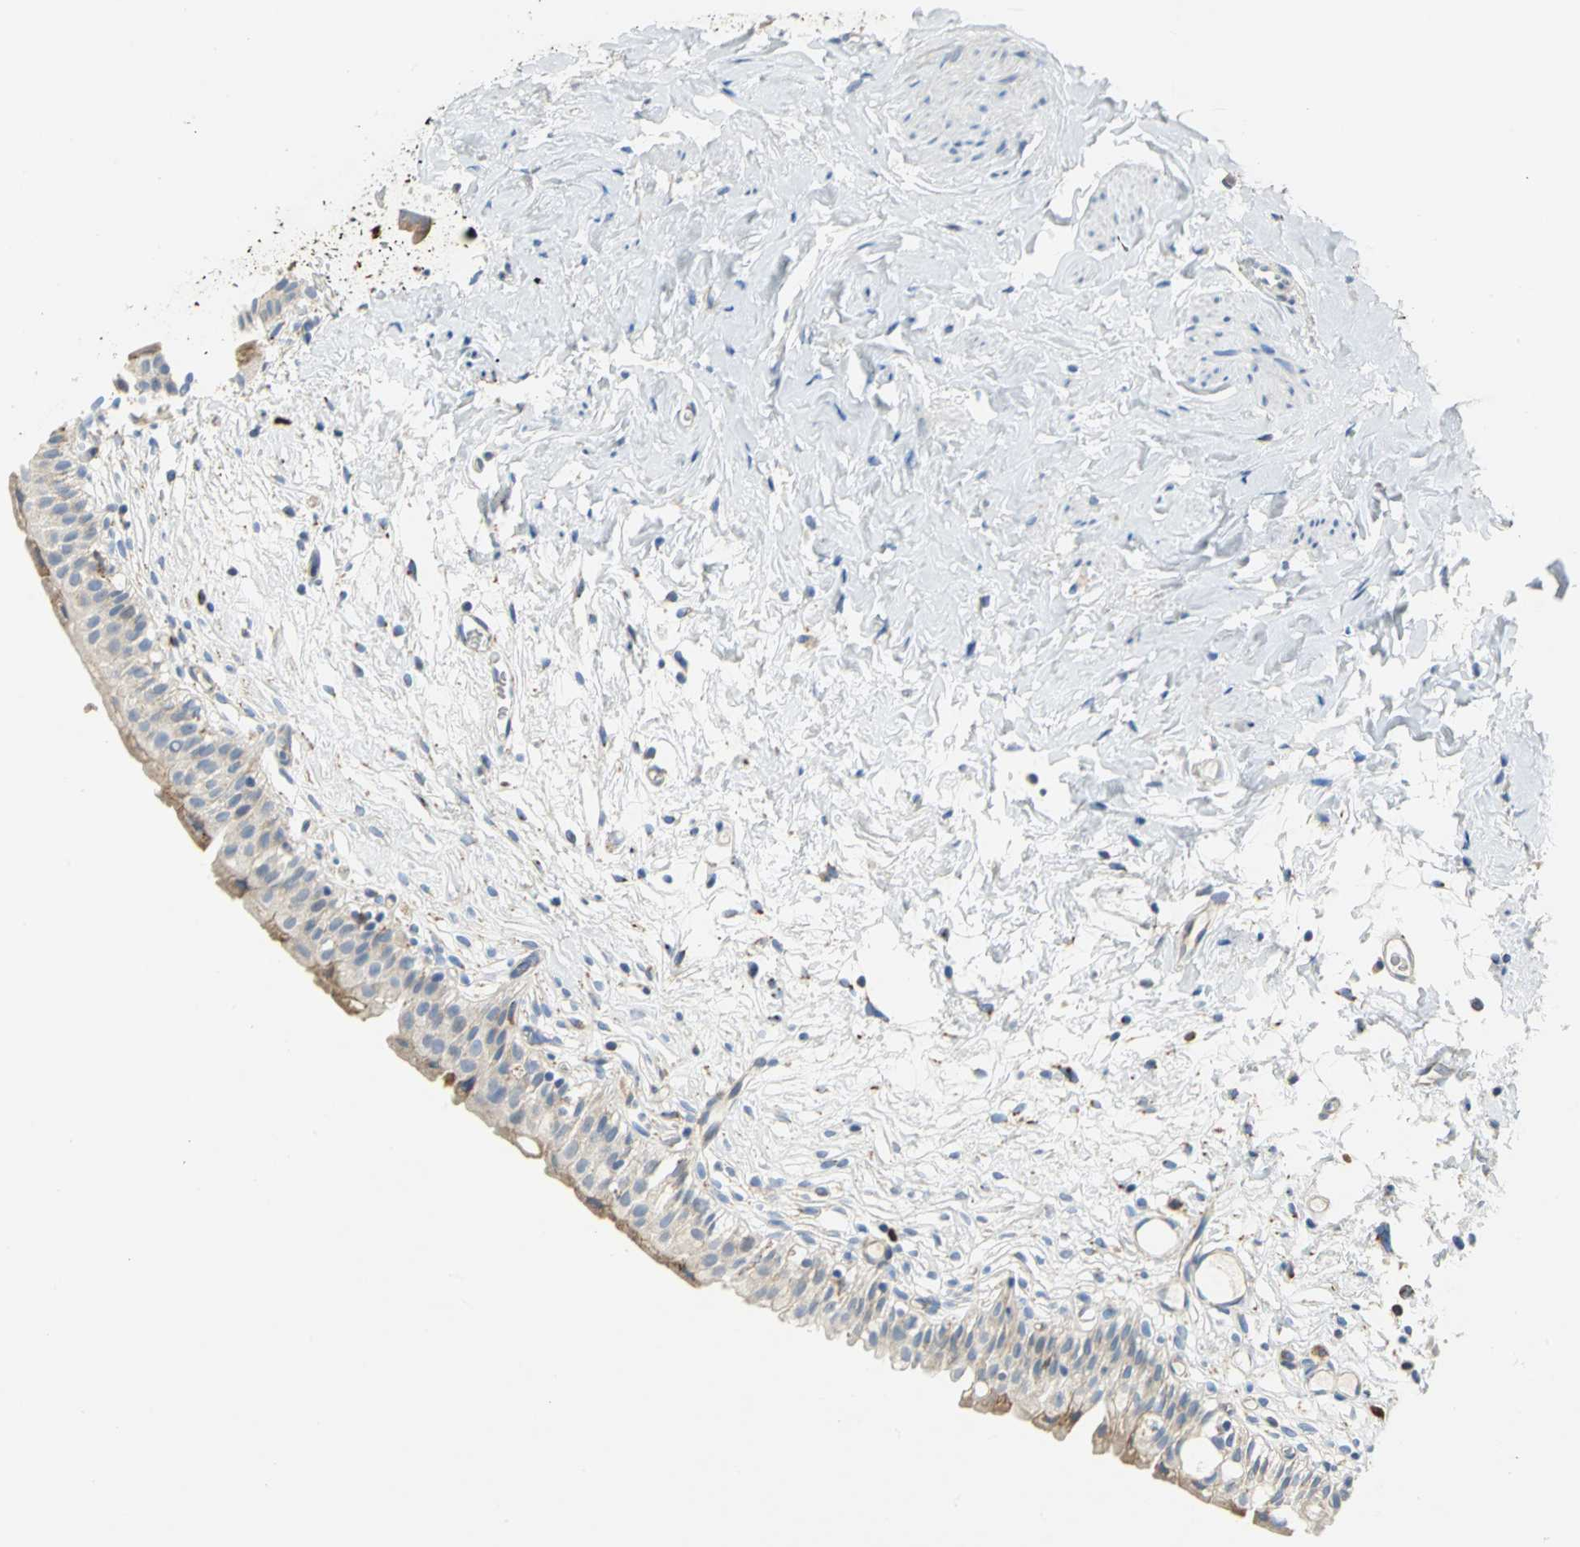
{"staining": {"intensity": "moderate", "quantity": ">75%", "location": "cytoplasmic/membranous"}, "tissue": "urinary bladder", "cell_type": "Urothelial cells", "image_type": "normal", "snomed": [{"axis": "morphology", "description": "Normal tissue, NOS"}, {"axis": "topography", "description": "Urinary bladder"}], "caption": "Protein staining demonstrates moderate cytoplasmic/membranous positivity in about >75% of urothelial cells in normal urinary bladder.", "gene": "TULP4", "patient": {"sex": "female", "age": 80}}